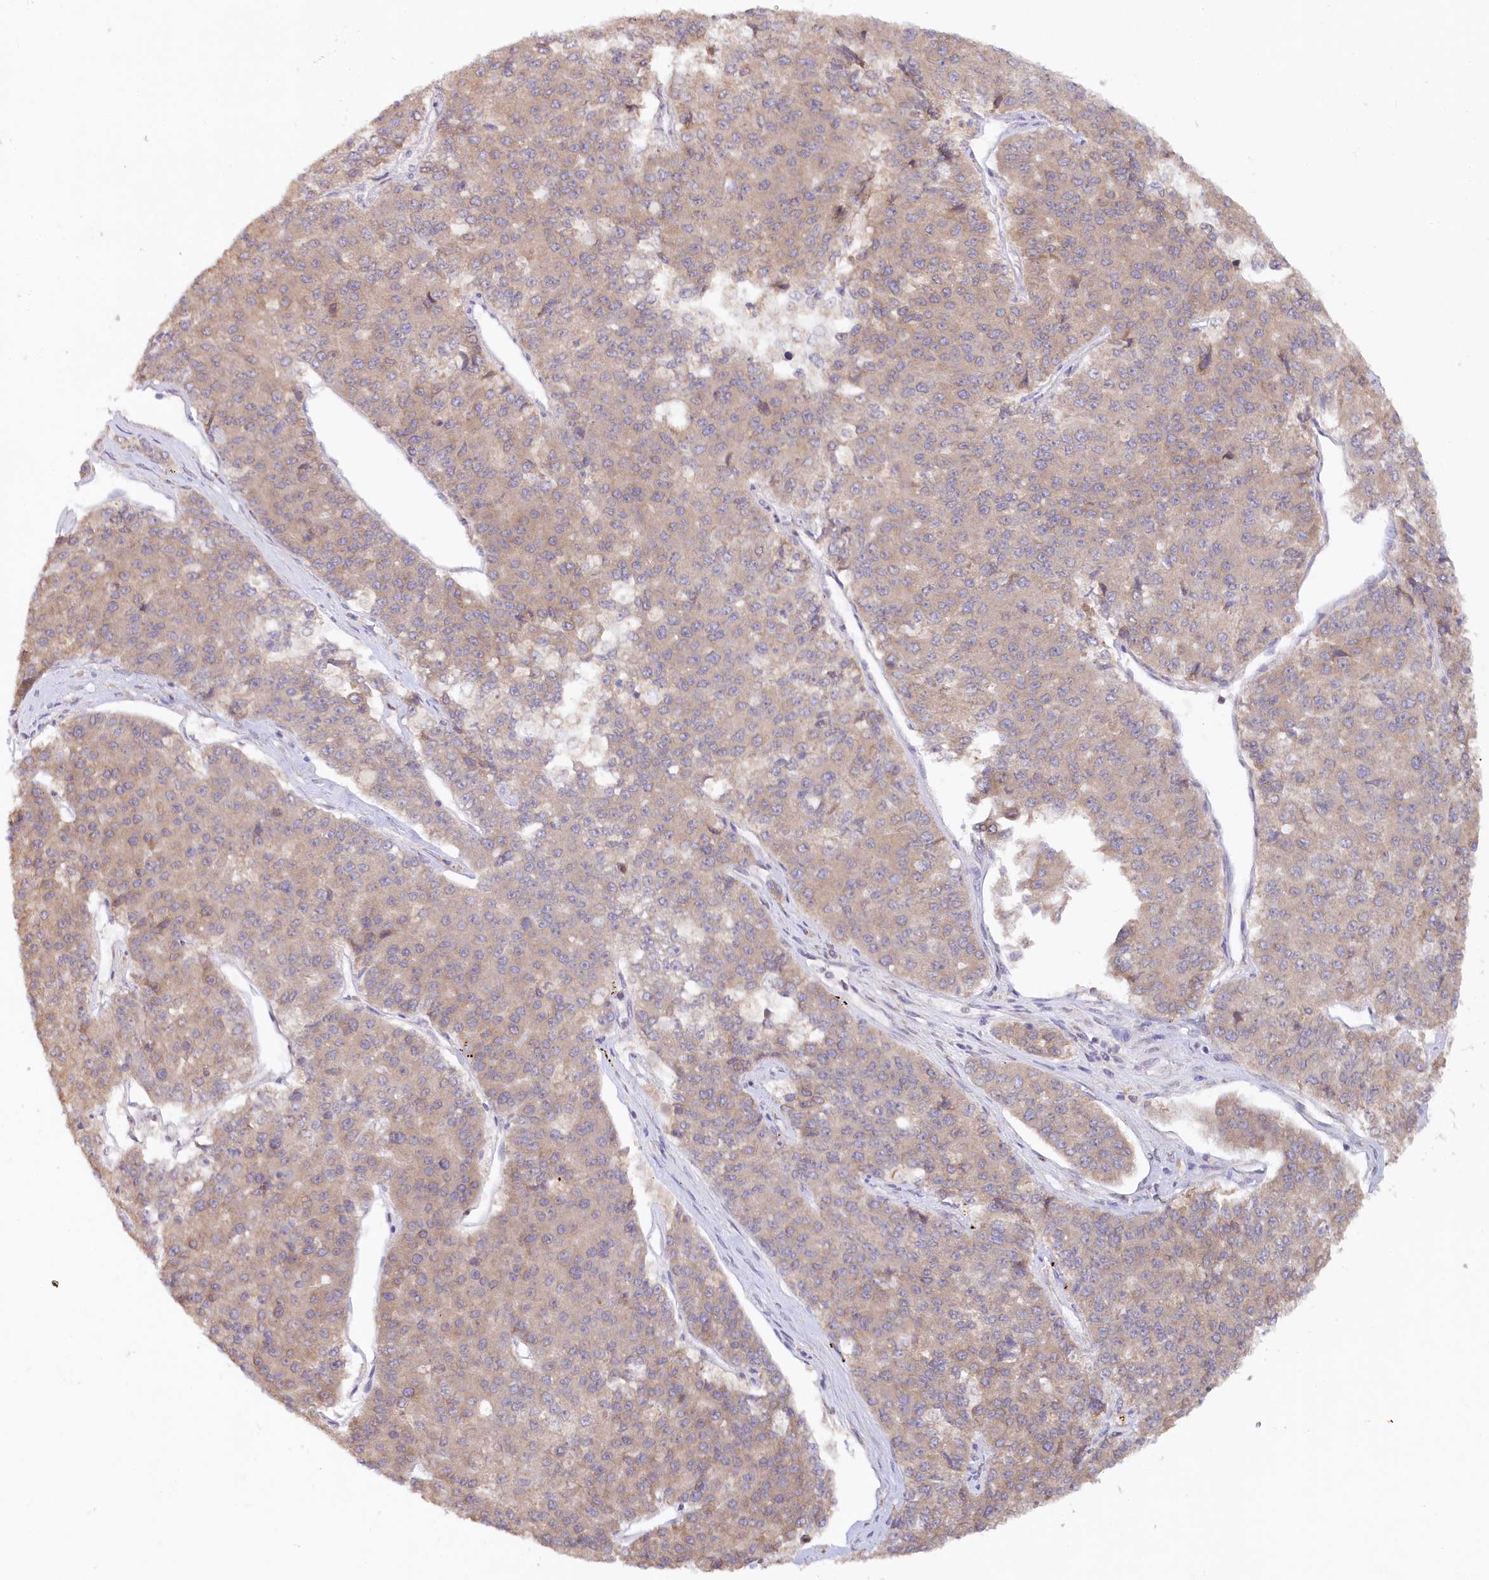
{"staining": {"intensity": "weak", "quantity": "<25%", "location": "cytoplasmic/membranous"}, "tissue": "pancreatic cancer", "cell_type": "Tumor cells", "image_type": "cancer", "snomed": [{"axis": "morphology", "description": "Adenocarcinoma, NOS"}, {"axis": "topography", "description": "Pancreas"}], "caption": "Immunohistochemical staining of human adenocarcinoma (pancreatic) shows no significant staining in tumor cells.", "gene": "PAIP2", "patient": {"sex": "male", "age": 50}}